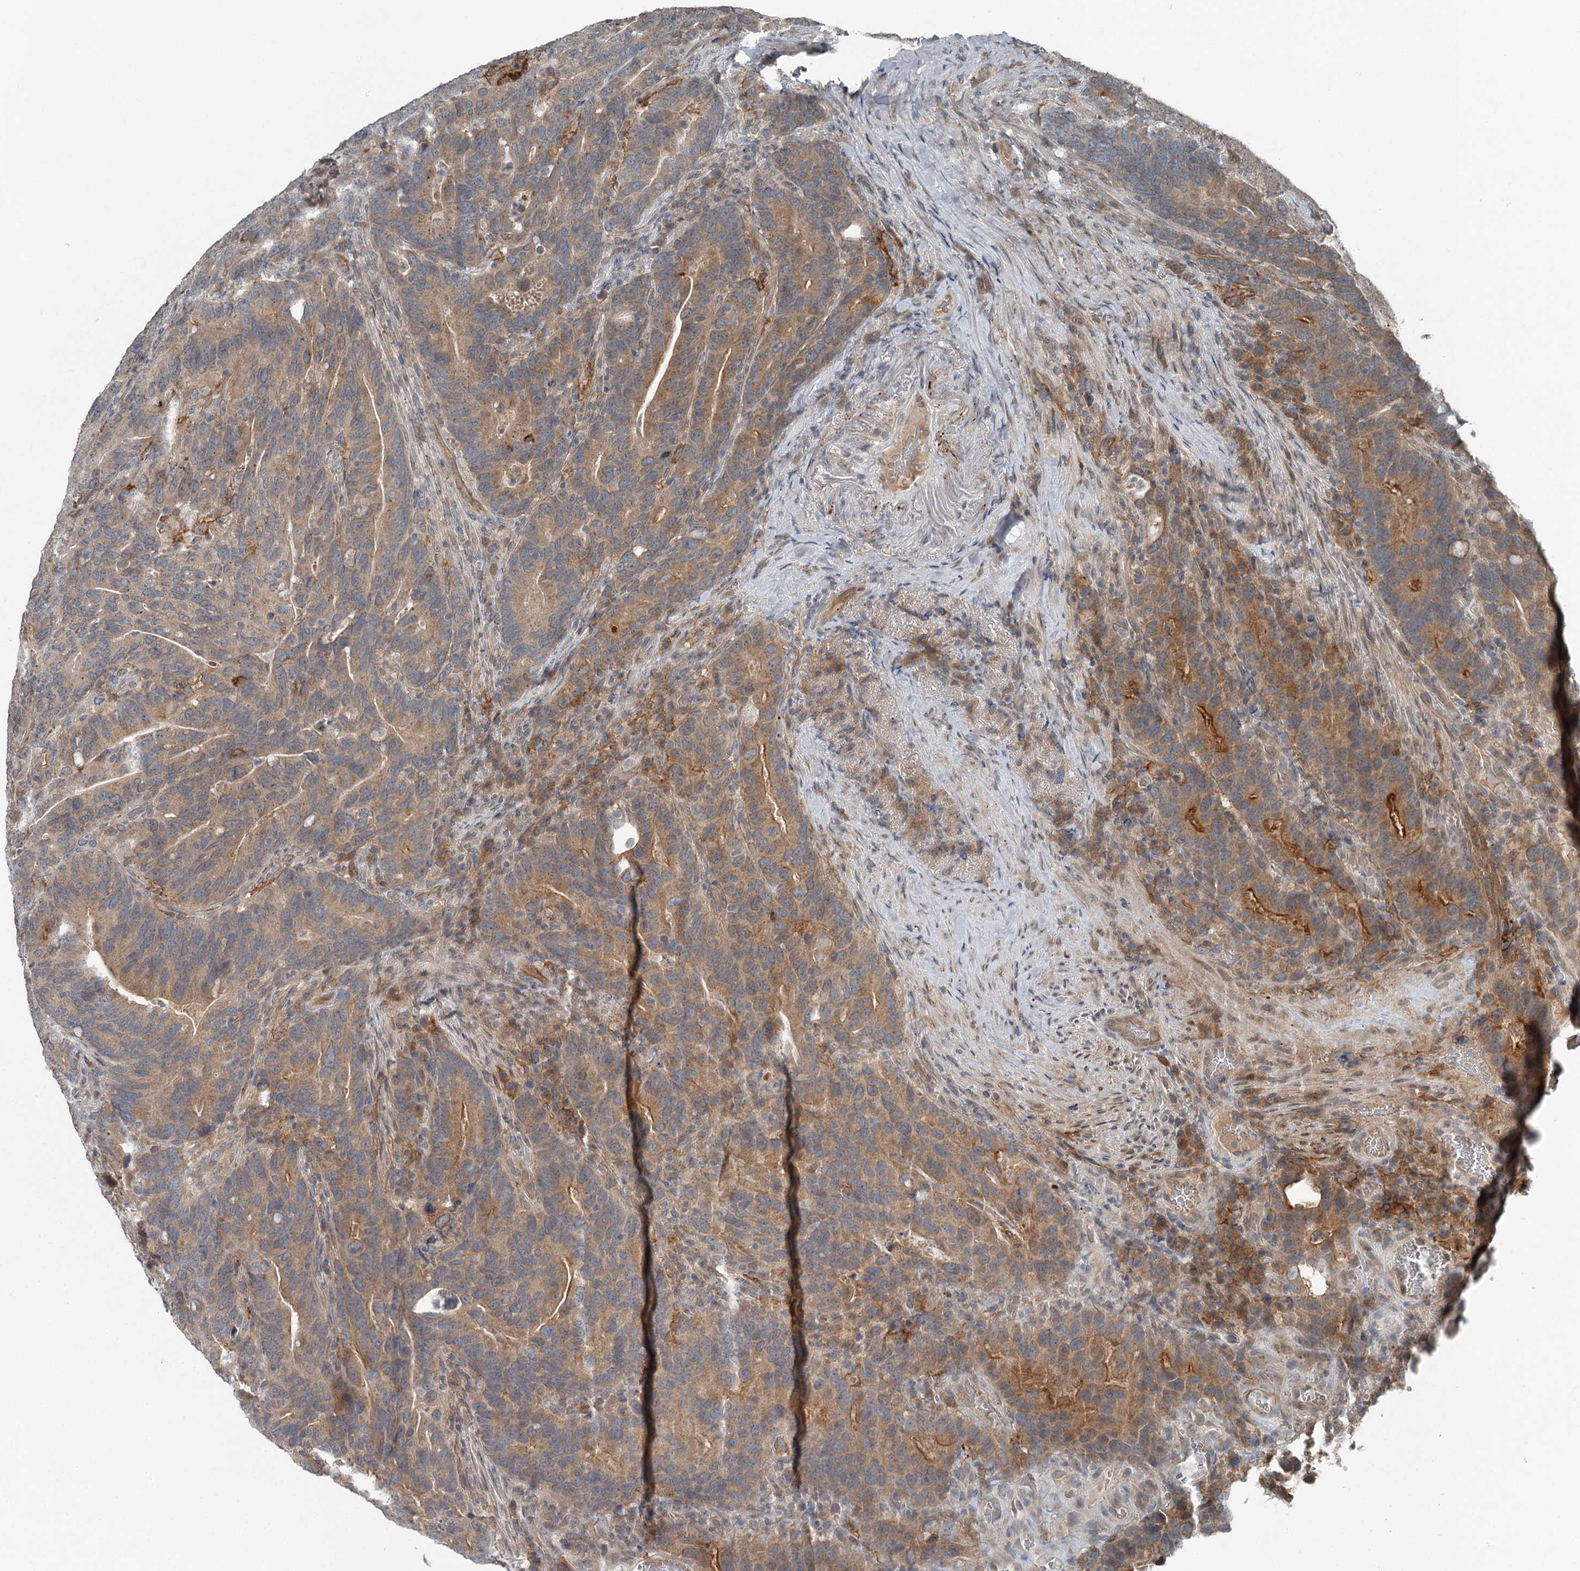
{"staining": {"intensity": "moderate", "quantity": ">75%", "location": "cytoplasmic/membranous"}, "tissue": "colorectal cancer", "cell_type": "Tumor cells", "image_type": "cancer", "snomed": [{"axis": "morphology", "description": "Adenocarcinoma, NOS"}, {"axis": "topography", "description": "Colon"}], "caption": "DAB immunohistochemical staining of human colorectal cancer (adenocarcinoma) shows moderate cytoplasmic/membranous protein expression in about >75% of tumor cells. Immunohistochemistry stains the protein of interest in brown and the nuclei are stained blue.", "gene": "SLC39A8", "patient": {"sex": "female", "age": 66}}